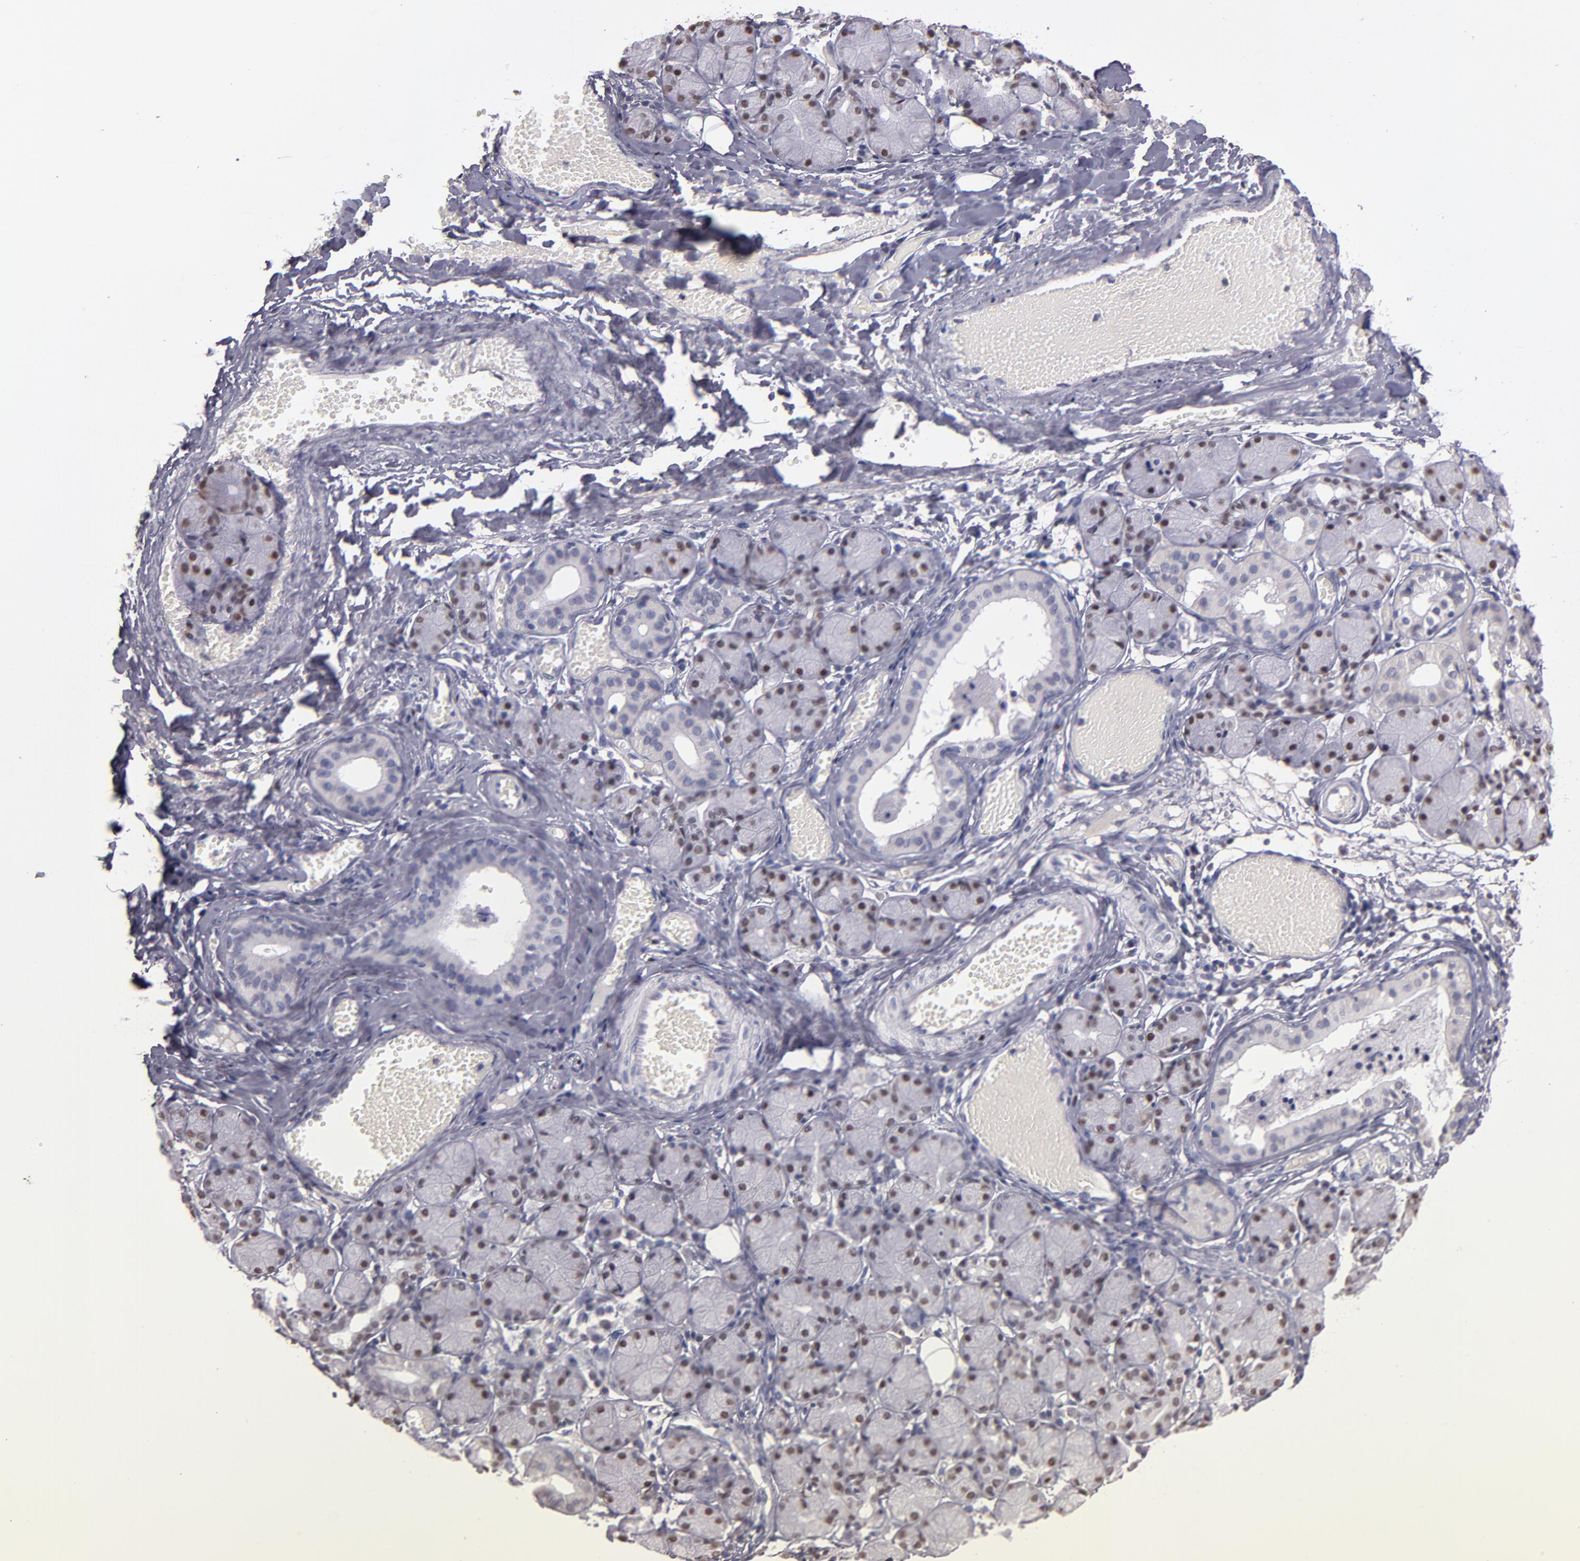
{"staining": {"intensity": "strong", "quantity": ">75%", "location": "nuclear"}, "tissue": "salivary gland", "cell_type": "Glandular cells", "image_type": "normal", "snomed": [{"axis": "morphology", "description": "Normal tissue, NOS"}, {"axis": "topography", "description": "Salivary gland"}], "caption": "An immunohistochemistry (IHC) micrograph of benign tissue is shown. Protein staining in brown labels strong nuclear positivity in salivary gland within glandular cells.", "gene": "SOX10", "patient": {"sex": "female", "age": 24}}